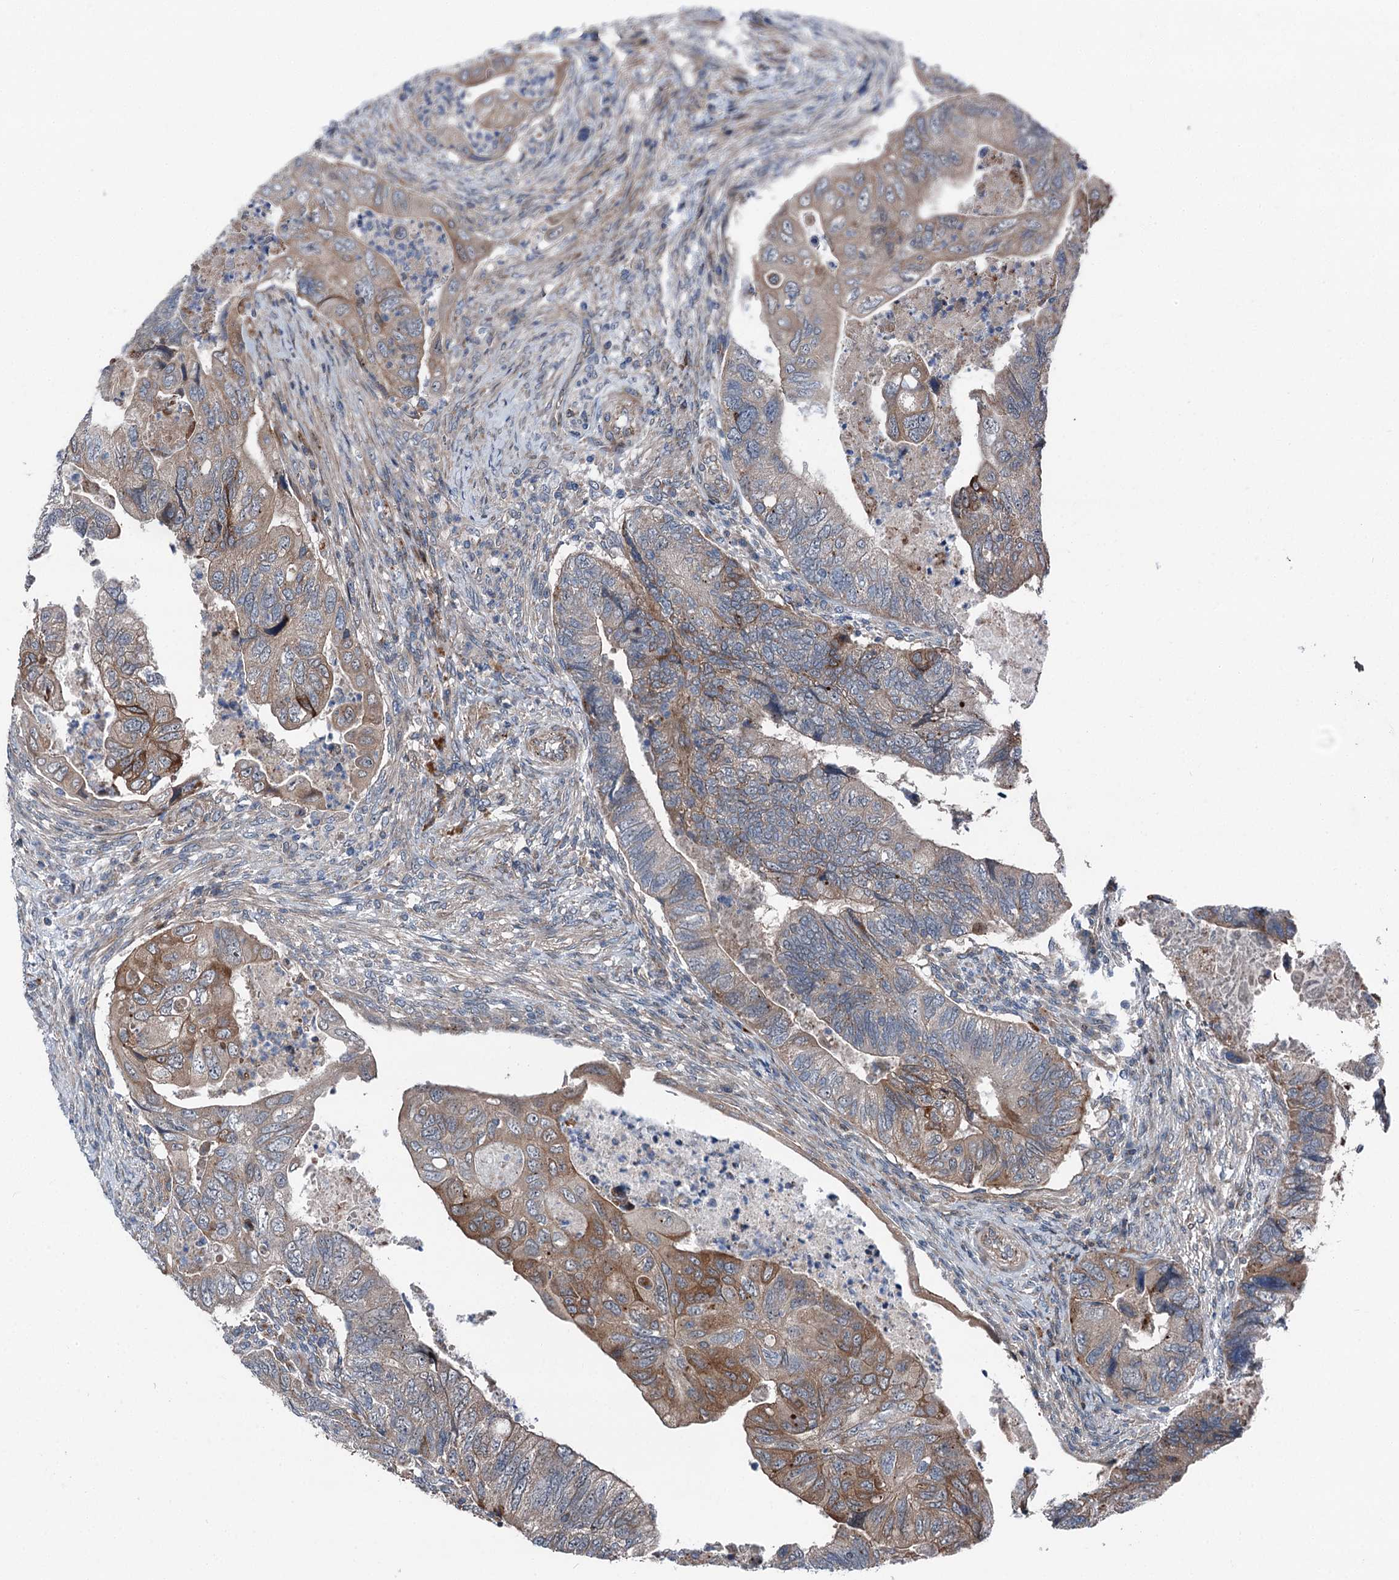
{"staining": {"intensity": "moderate", "quantity": "<25%", "location": "cytoplasmic/membranous"}, "tissue": "colorectal cancer", "cell_type": "Tumor cells", "image_type": "cancer", "snomed": [{"axis": "morphology", "description": "Adenocarcinoma, NOS"}, {"axis": "topography", "description": "Rectum"}], "caption": "The image reveals a brown stain indicating the presence of a protein in the cytoplasmic/membranous of tumor cells in colorectal adenocarcinoma.", "gene": "POLR1D", "patient": {"sex": "male", "age": 63}}